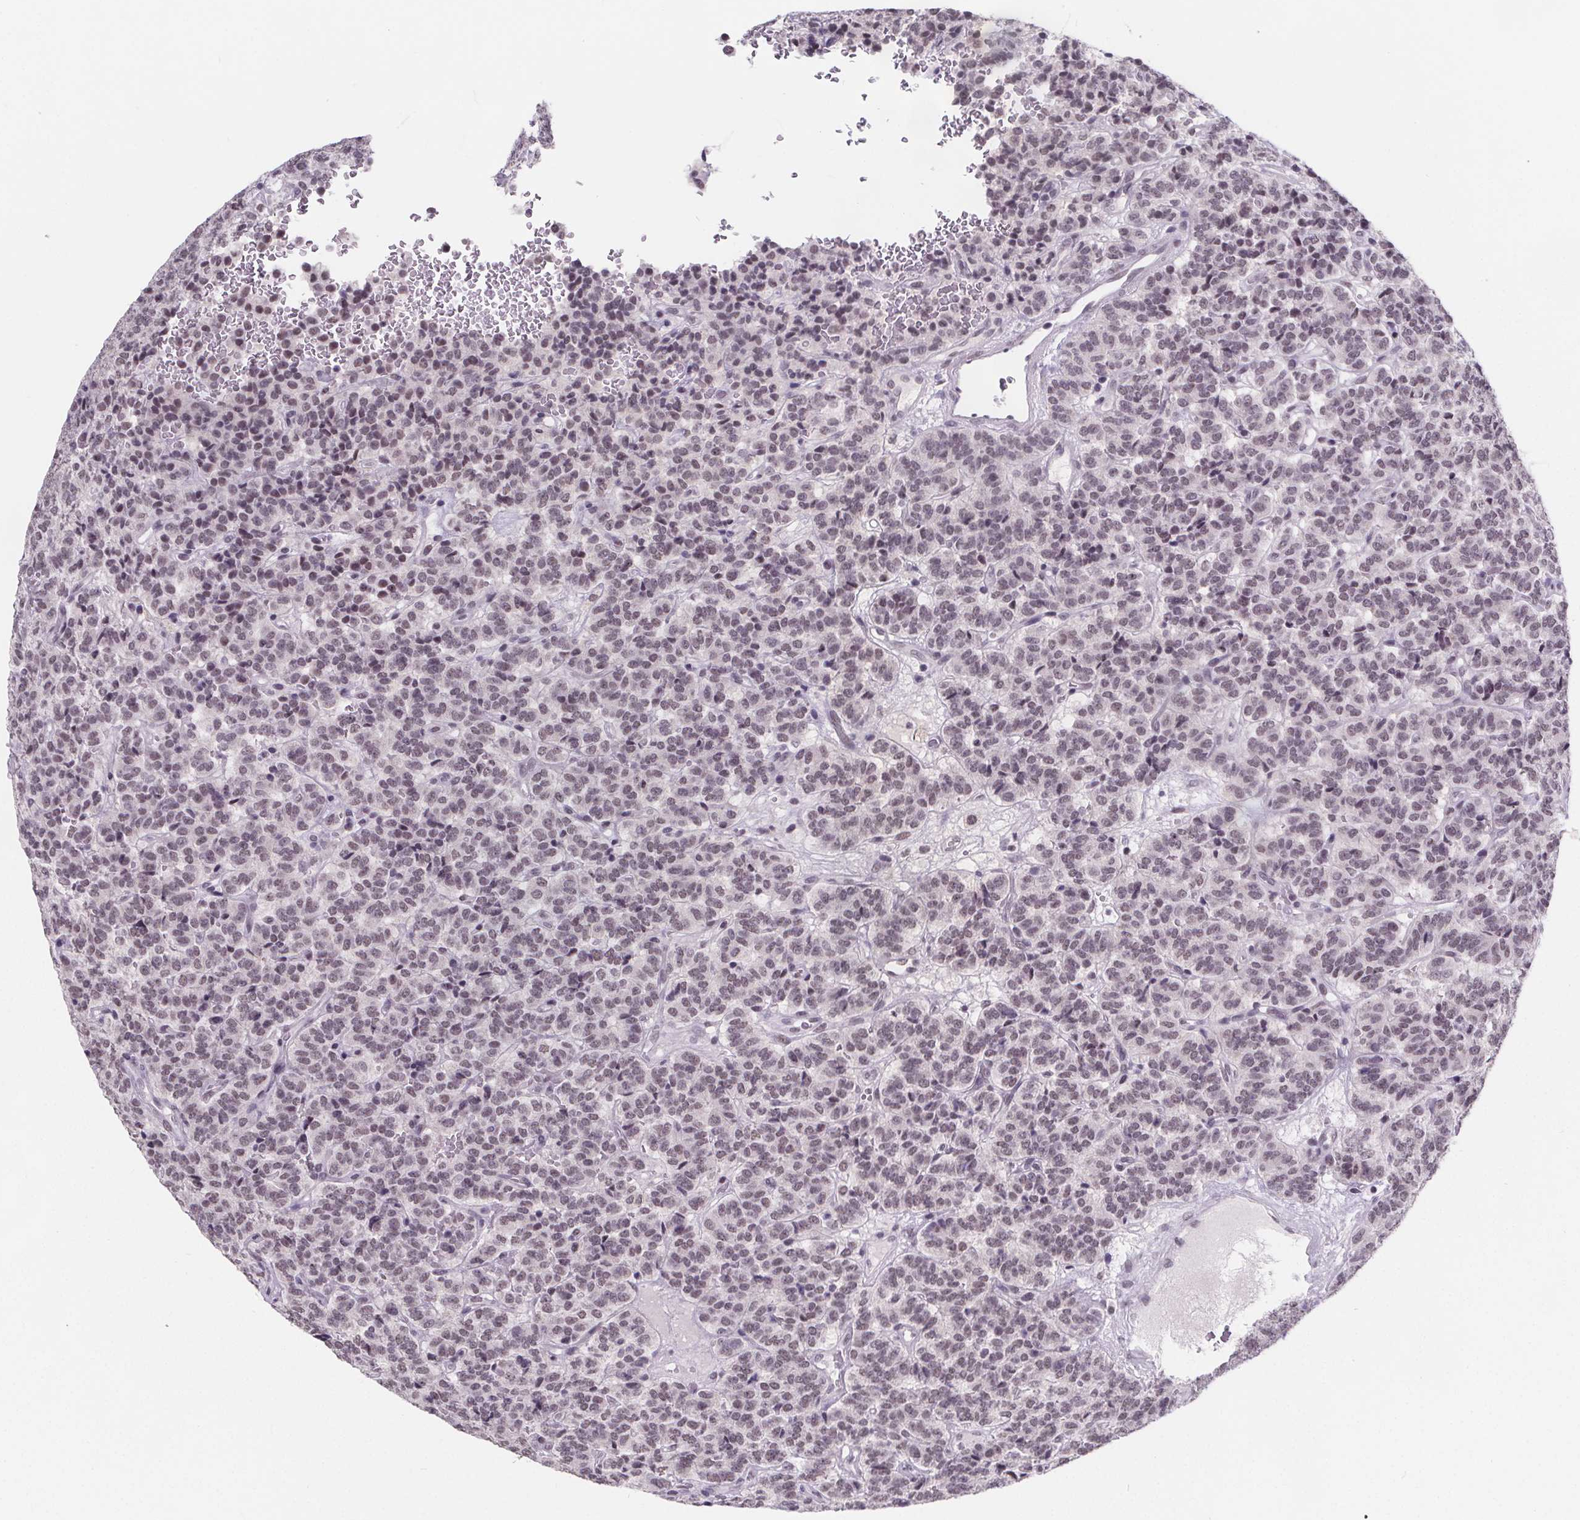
{"staining": {"intensity": "weak", "quantity": ">75%", "location": "nuclear"}, "tissue": "carcinoid", "cell_type": "Tumor cells", "image_type": "cancer", "snomed": [{"axis": "morphology", "description": "Carcinoid, malignant, NOS"}, {"axis": "topography", "description": "Pancreas"}], "caption": "Weak nuclear protein expression is appreciated in about >75% of tumor cells in carcinoid.", "gene": "ZNF572", "patient": {"sex": "male", "age": 36}}